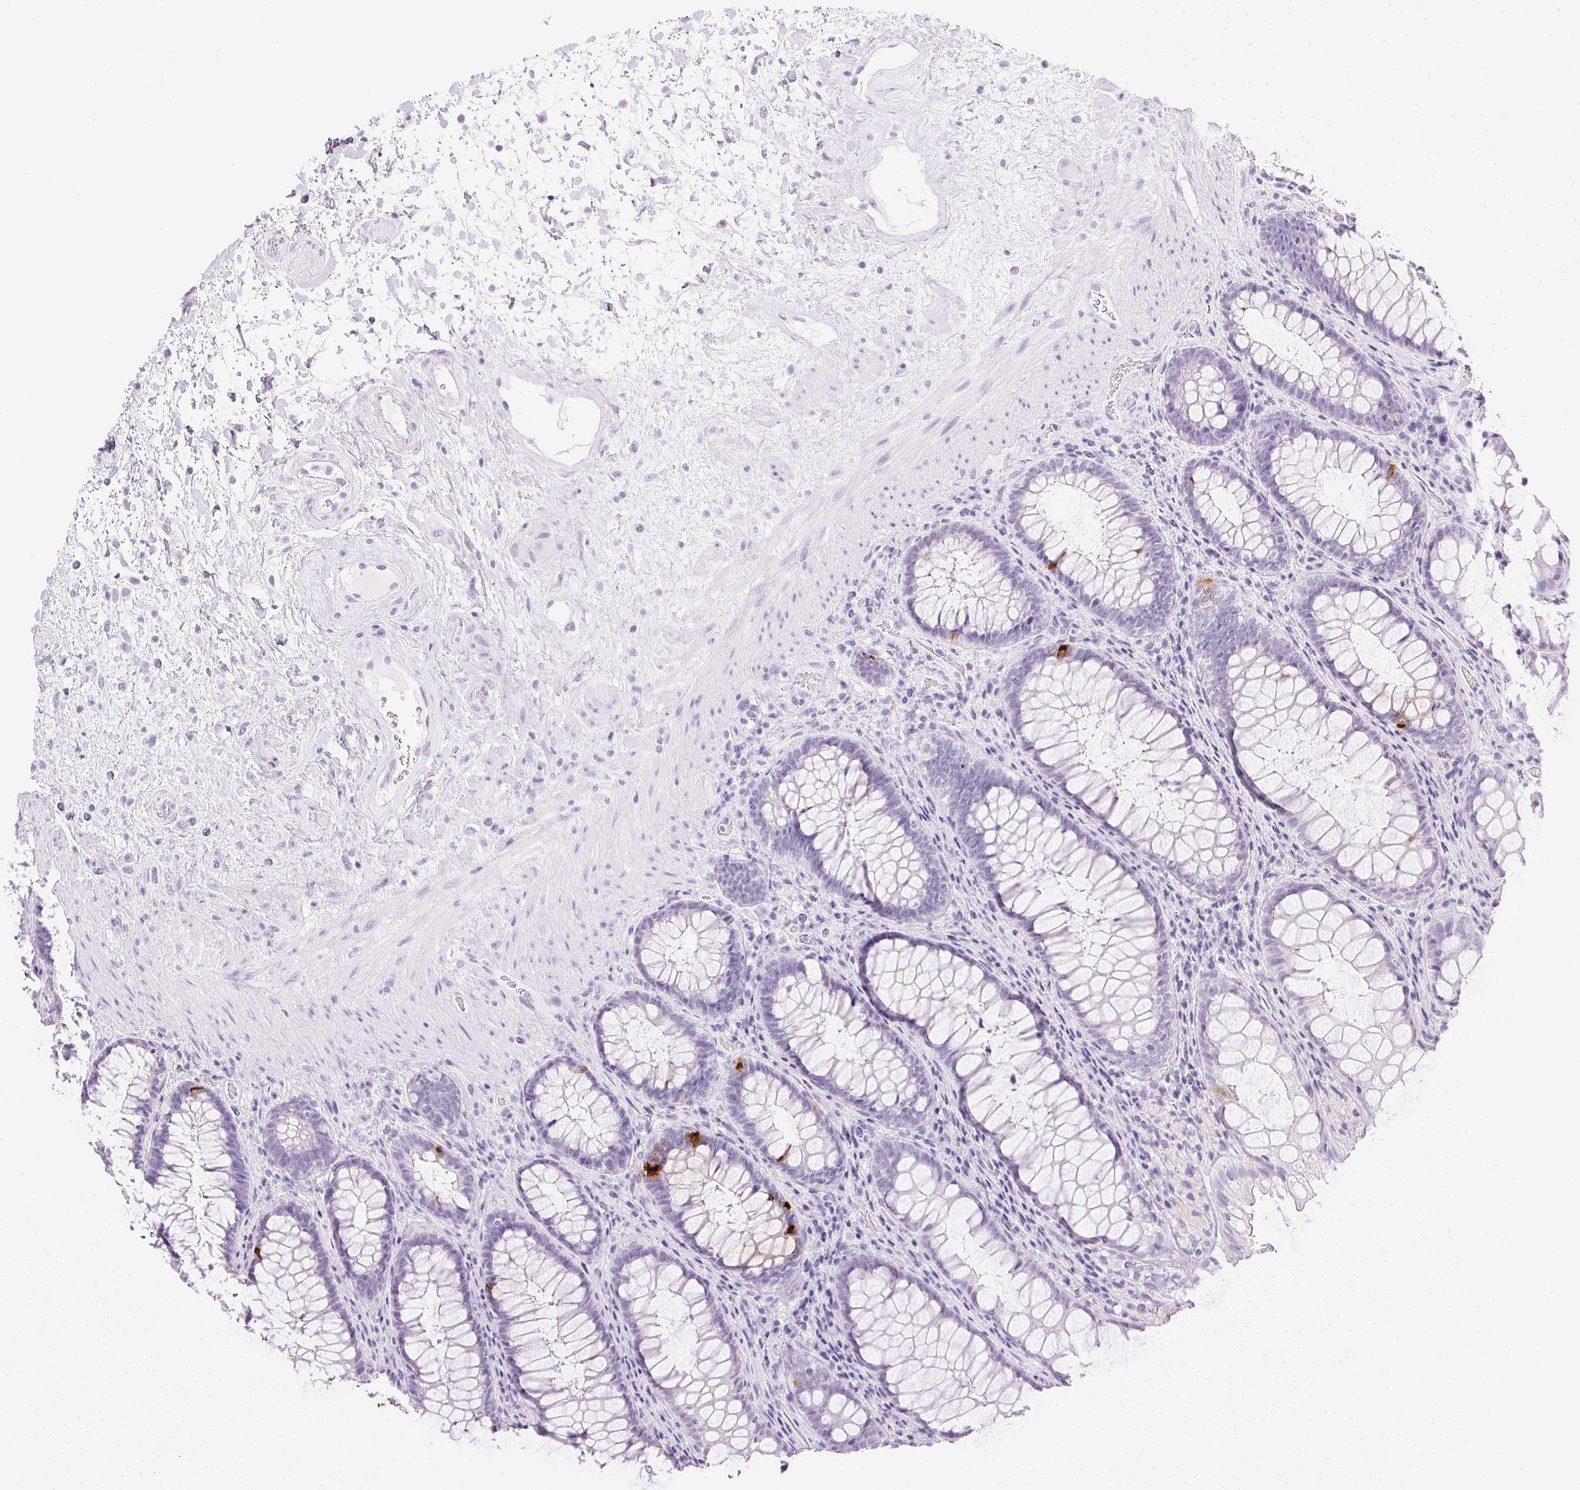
{"staining": {"intensity": "strong", "quantity": "<25%", "location": "cytoplasmic/membranous"}, "tissue": "rectum", "cell_type": "Glandular cells", "image_type": "normal", "snomed": [{"axis": "morphology", "description": "Normal tissue, NOS"}, {"axis": "topography", "description": "Rectum"}], "caption": "Immunohistochemistry (DAB (3,3'-diaminobenzidine)) staining of unremarkable human rectum reveals strong cytoplasmic/membranous protein expression in approximately <25% of glandular cells.", "gene": "CPB1", "patient": {"sex": "male", "age": 72}}